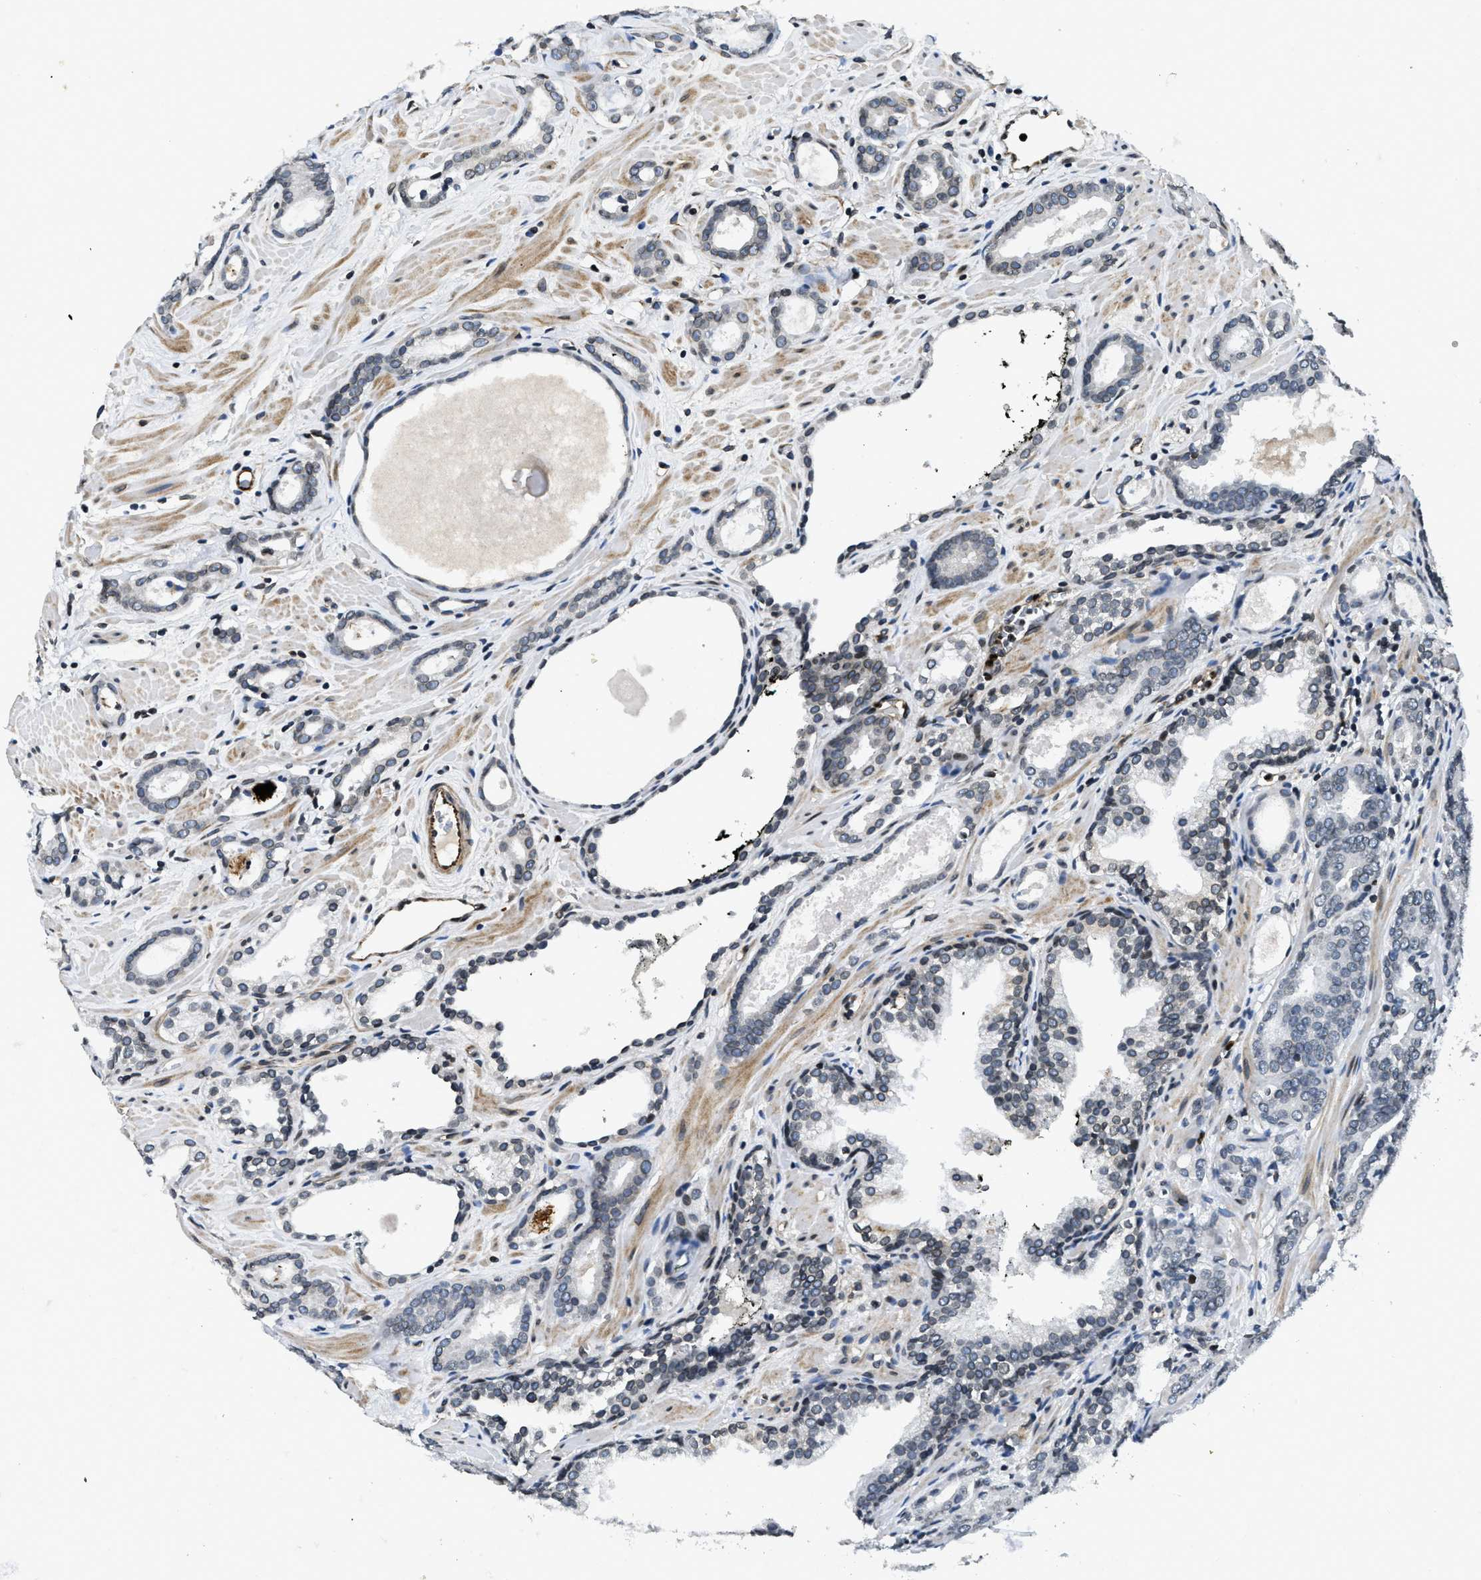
{"staining": {"intensity": "weak", "quantity": ">75%", "location": "nuclear"}, "tissue": "prostate cancer", "cell_type": "Tumor cells", "image_type": "cancer", "snomed": [{"axis": "morphology", "description": "Adenocarcinoma, Low grade"}, {"axis": "topography", "description": "Prostate"}], "caption": "Low-grade adenocarcinoma (prostate) stained with IHC reveals weak nuclear expression in about >75% of tumor cells.", "gene": "ZC3HC1", "patient": {"sex": "male", "age": 57}}